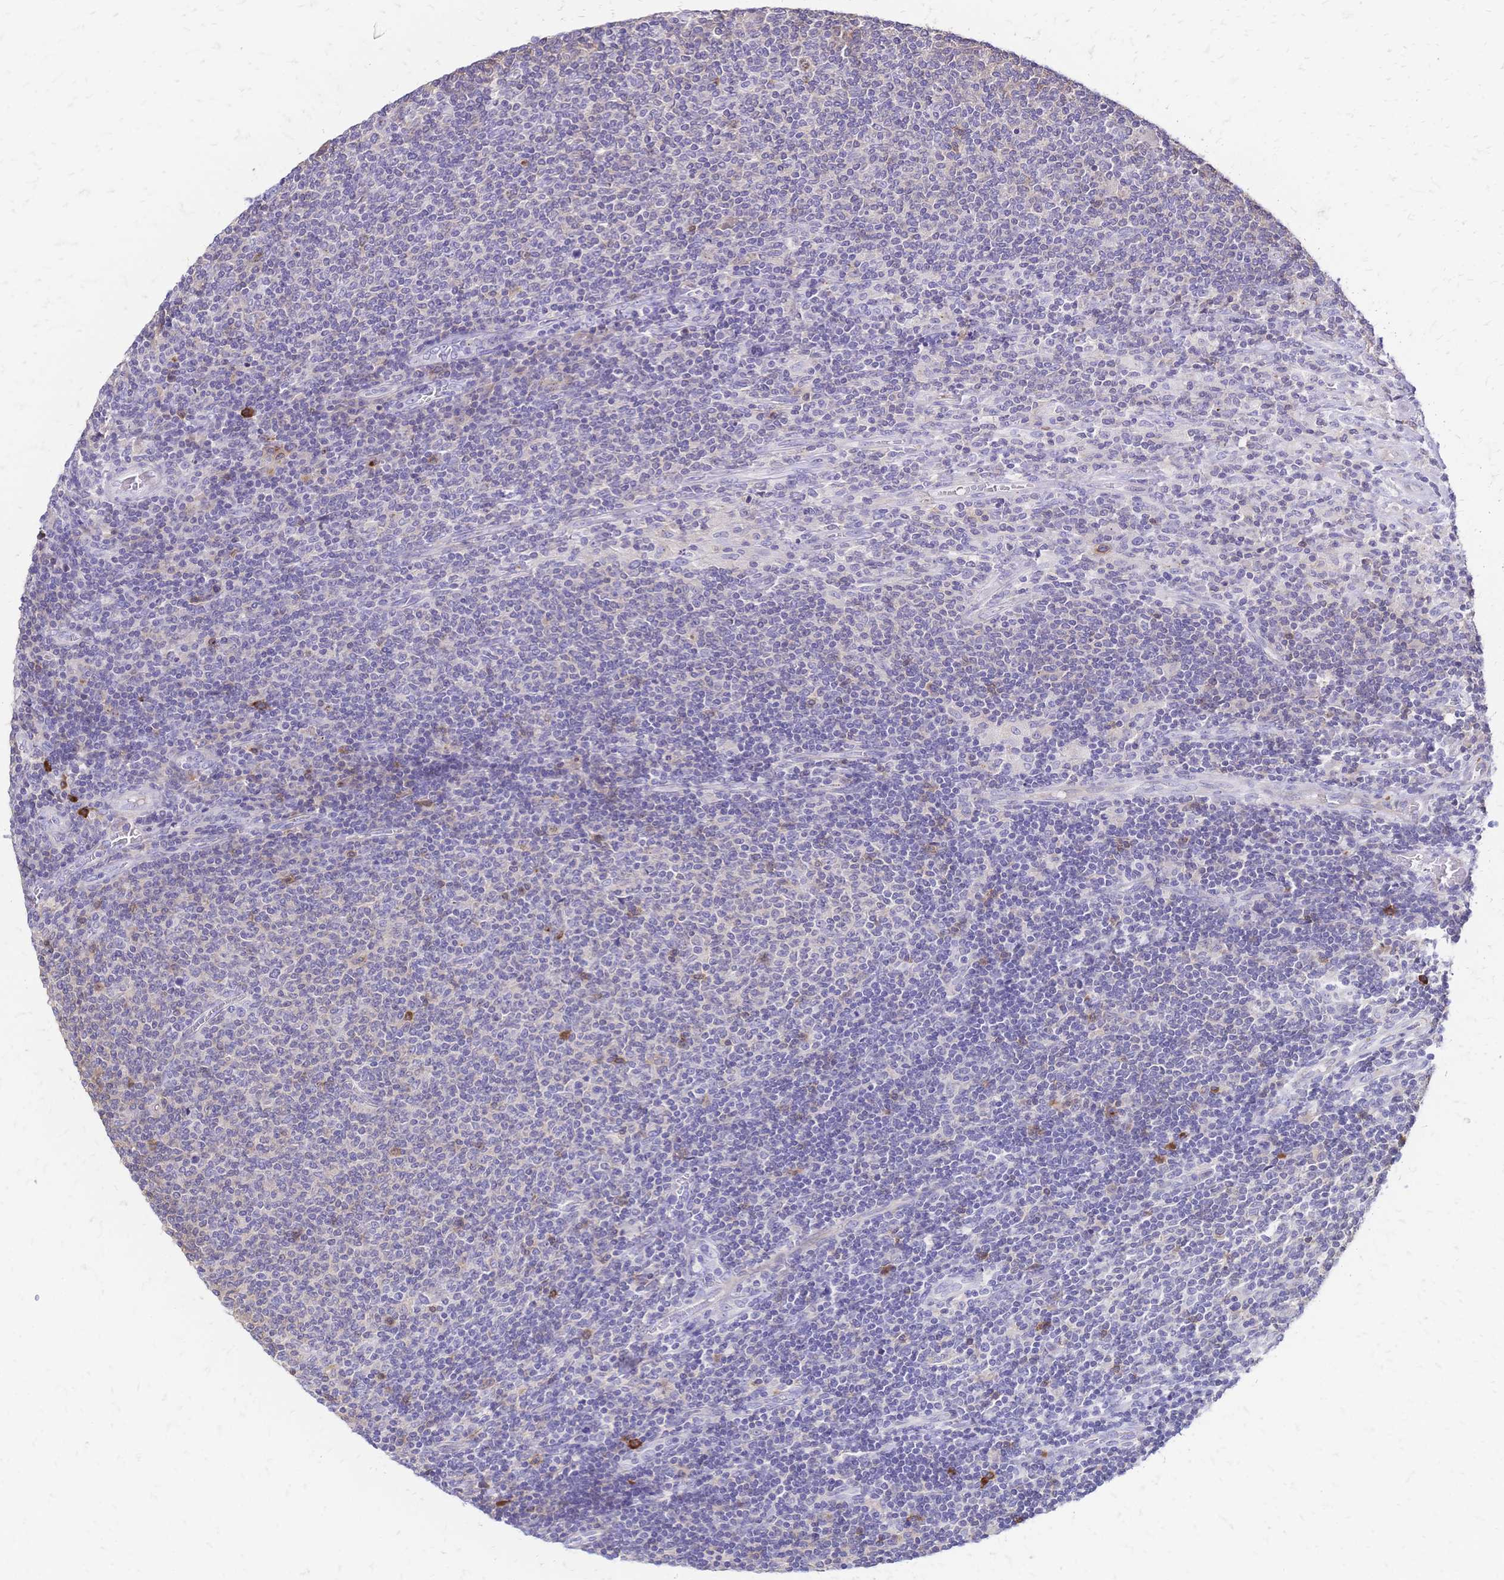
{"staining": {"intensity": "negative", "quantity": "none", "location": "none"}, "tissue": "lymphoma", "cell_type": "Tumor cells", "image_type": "cancer", "snomed": [{"axis": "morphology", "description": "Malignant lymphoma, non-Hodgkin's type, Low grade"}, {"axis": "topography", "description": "Lymph node"}], "caption": "The photomicrograph reveals no staining of tumor cells in malignant lymphoma, non-Hodgkin's type (low-grade).", "gene": "IL2RA", "patient": {"sex": "male", "age": 52}}